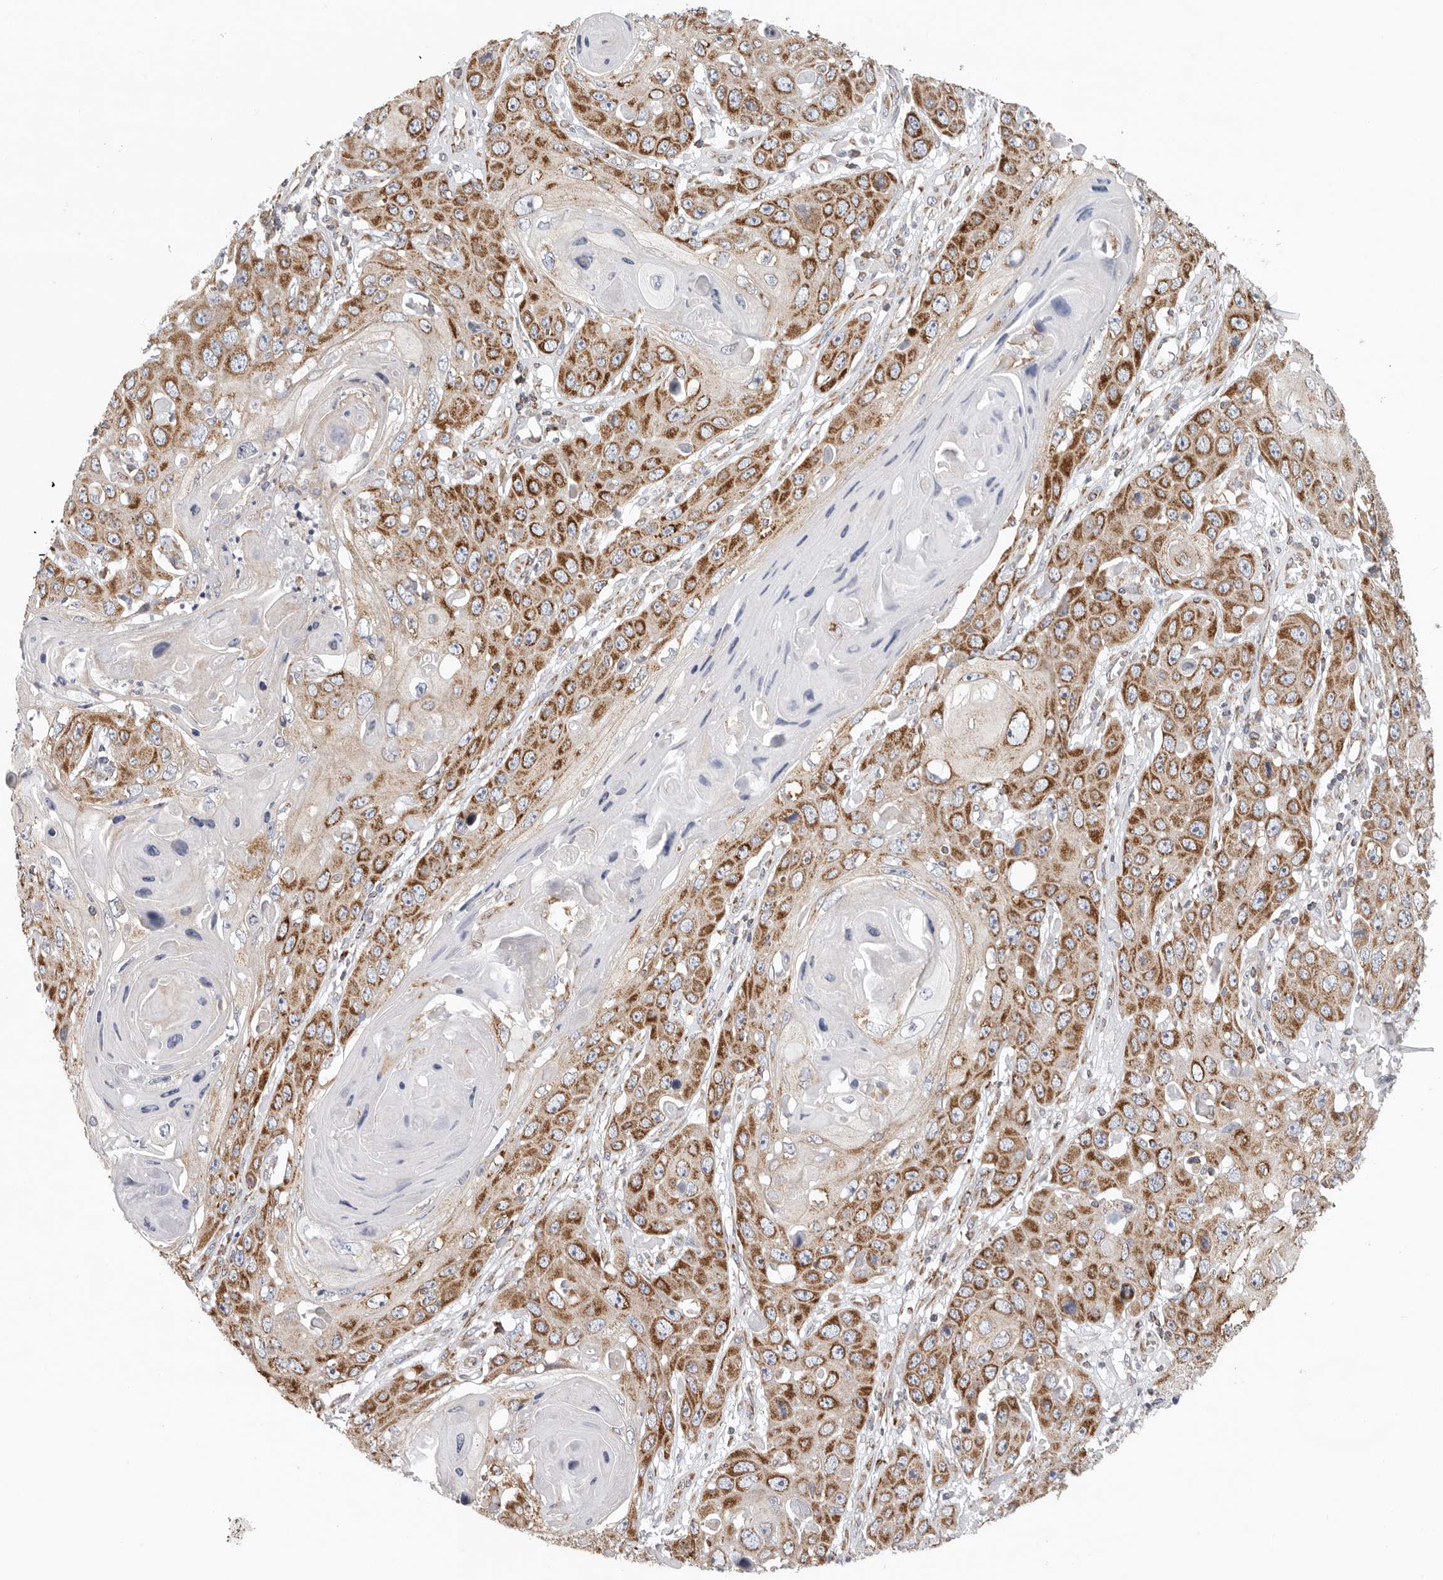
{"staining": {"intensity": "moderate", "quantity": ">75%", "location": "cytoplasmic/membranous"}, "tissue": "skin cancer", "cell_type": "Tumor cells", "image_type": "cancer", "snomed": [{"axis": "morphology", "description": "Squamous cell carcinoma, NOS"}, {"axis": "topography", "description": "Skin"}], "caption": "About >75% of tumor cells in skin cancer (squamous cell carcinoma) display moderate cytoplasmic/membranous protein expression as visualized by brown immunohistochemical staining.", "gene": "FKBP8", "patient": {"sex": "male", "age": 55}}